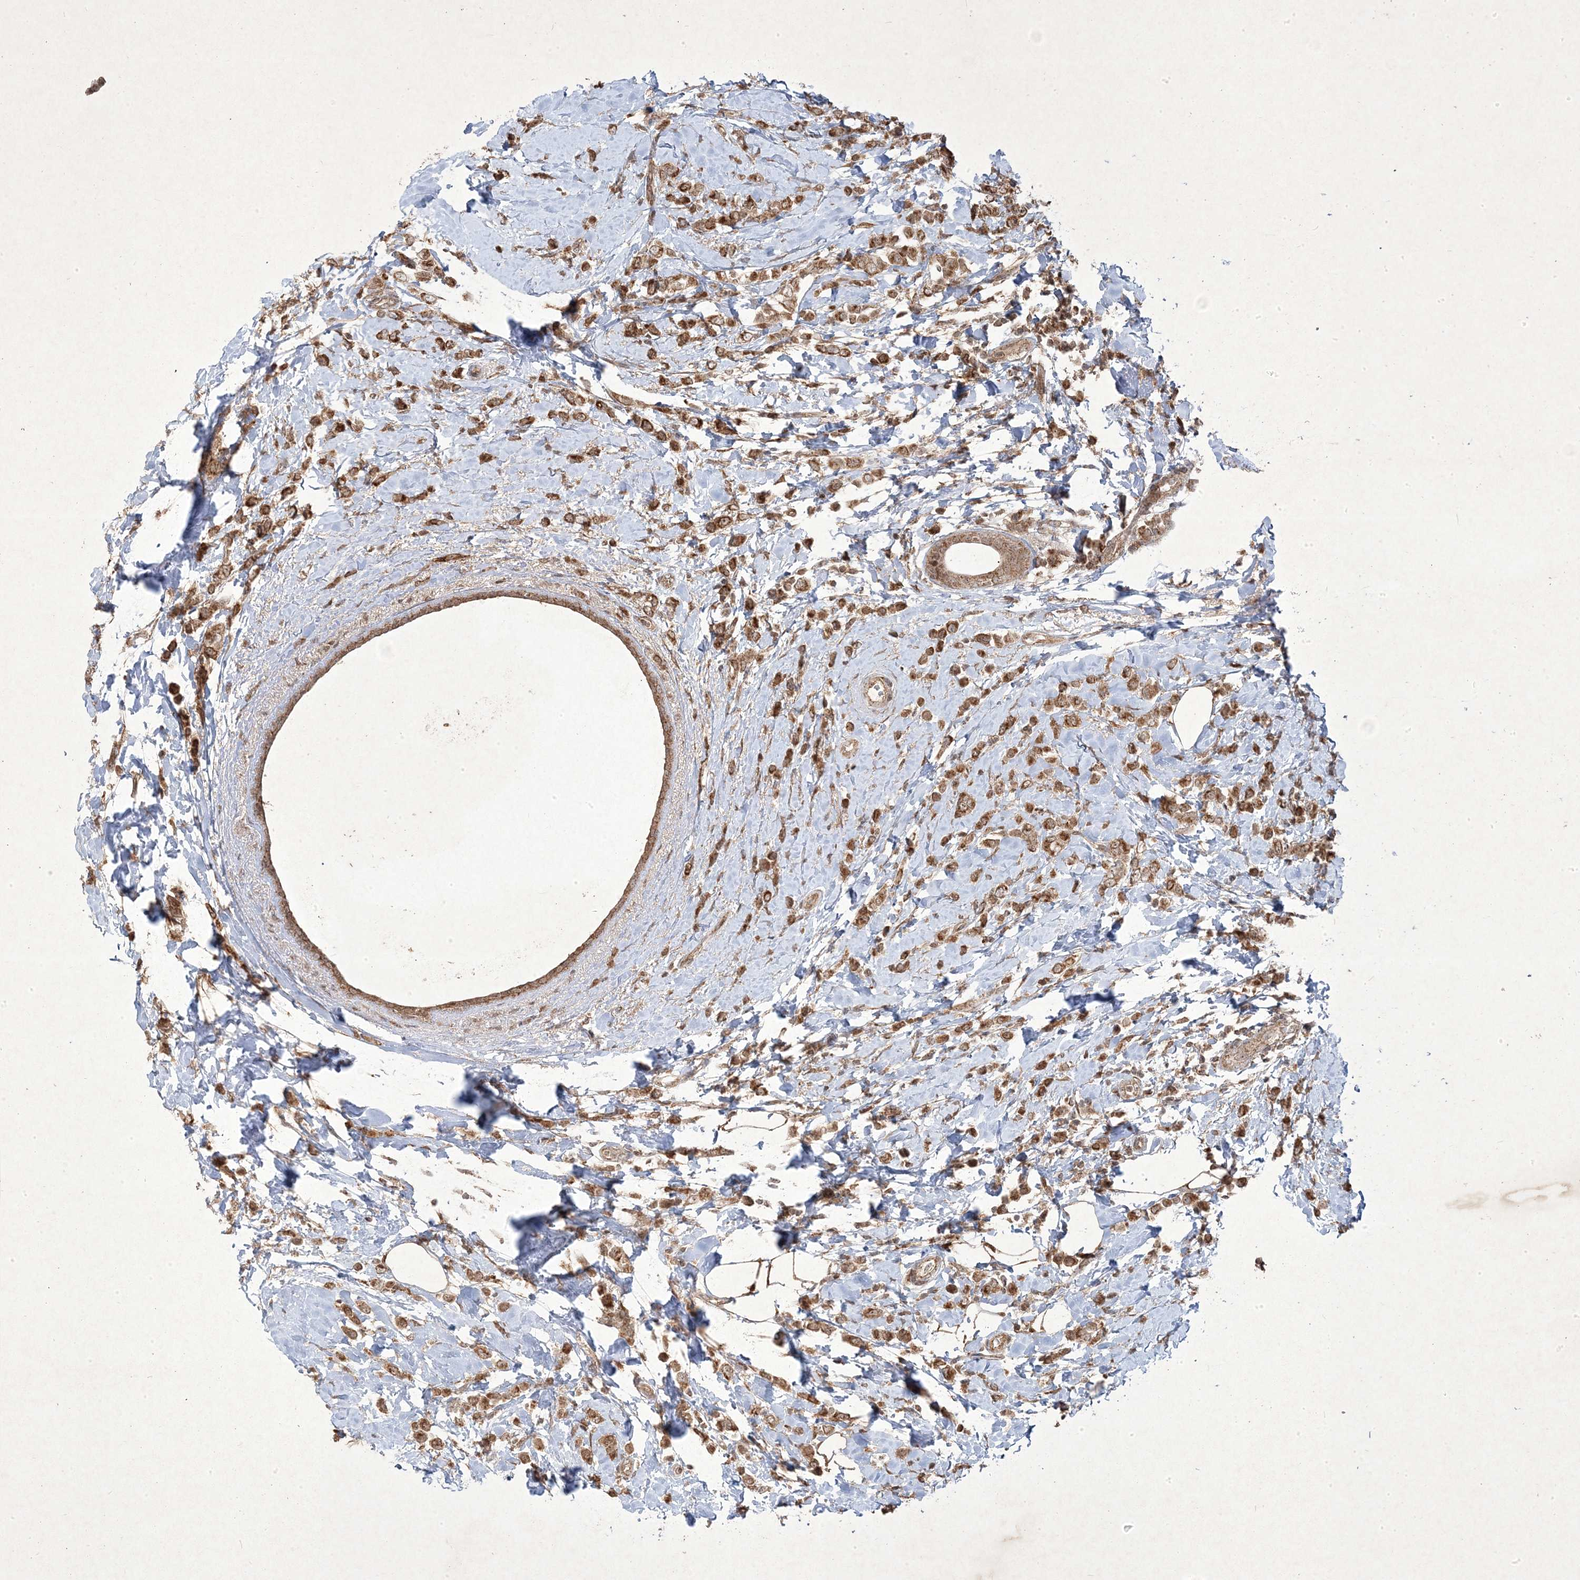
{"staining": {"intensity": "moderate", "quantity": ">75%", "location": "cytoplasmic/membranous,nuclear"}, "tissue": "breast cancer", "cell_type": "Tumor cells", "image_type": "cancer", "snomed": [{"axis": "morphology", "description": "Lobular carcinoma"}, {"axis": "topography", "description": "Breast"}], "caption": "Immunohistochemical staining of breast cancer (lobular carcinoma) reveals medium levels of moderate cytoplasmic/membranous and nuclear positivity in about >75% of tumor cells.", "gene": "PLEKHM2", "patient": {"sex": "female", "age": 47}}